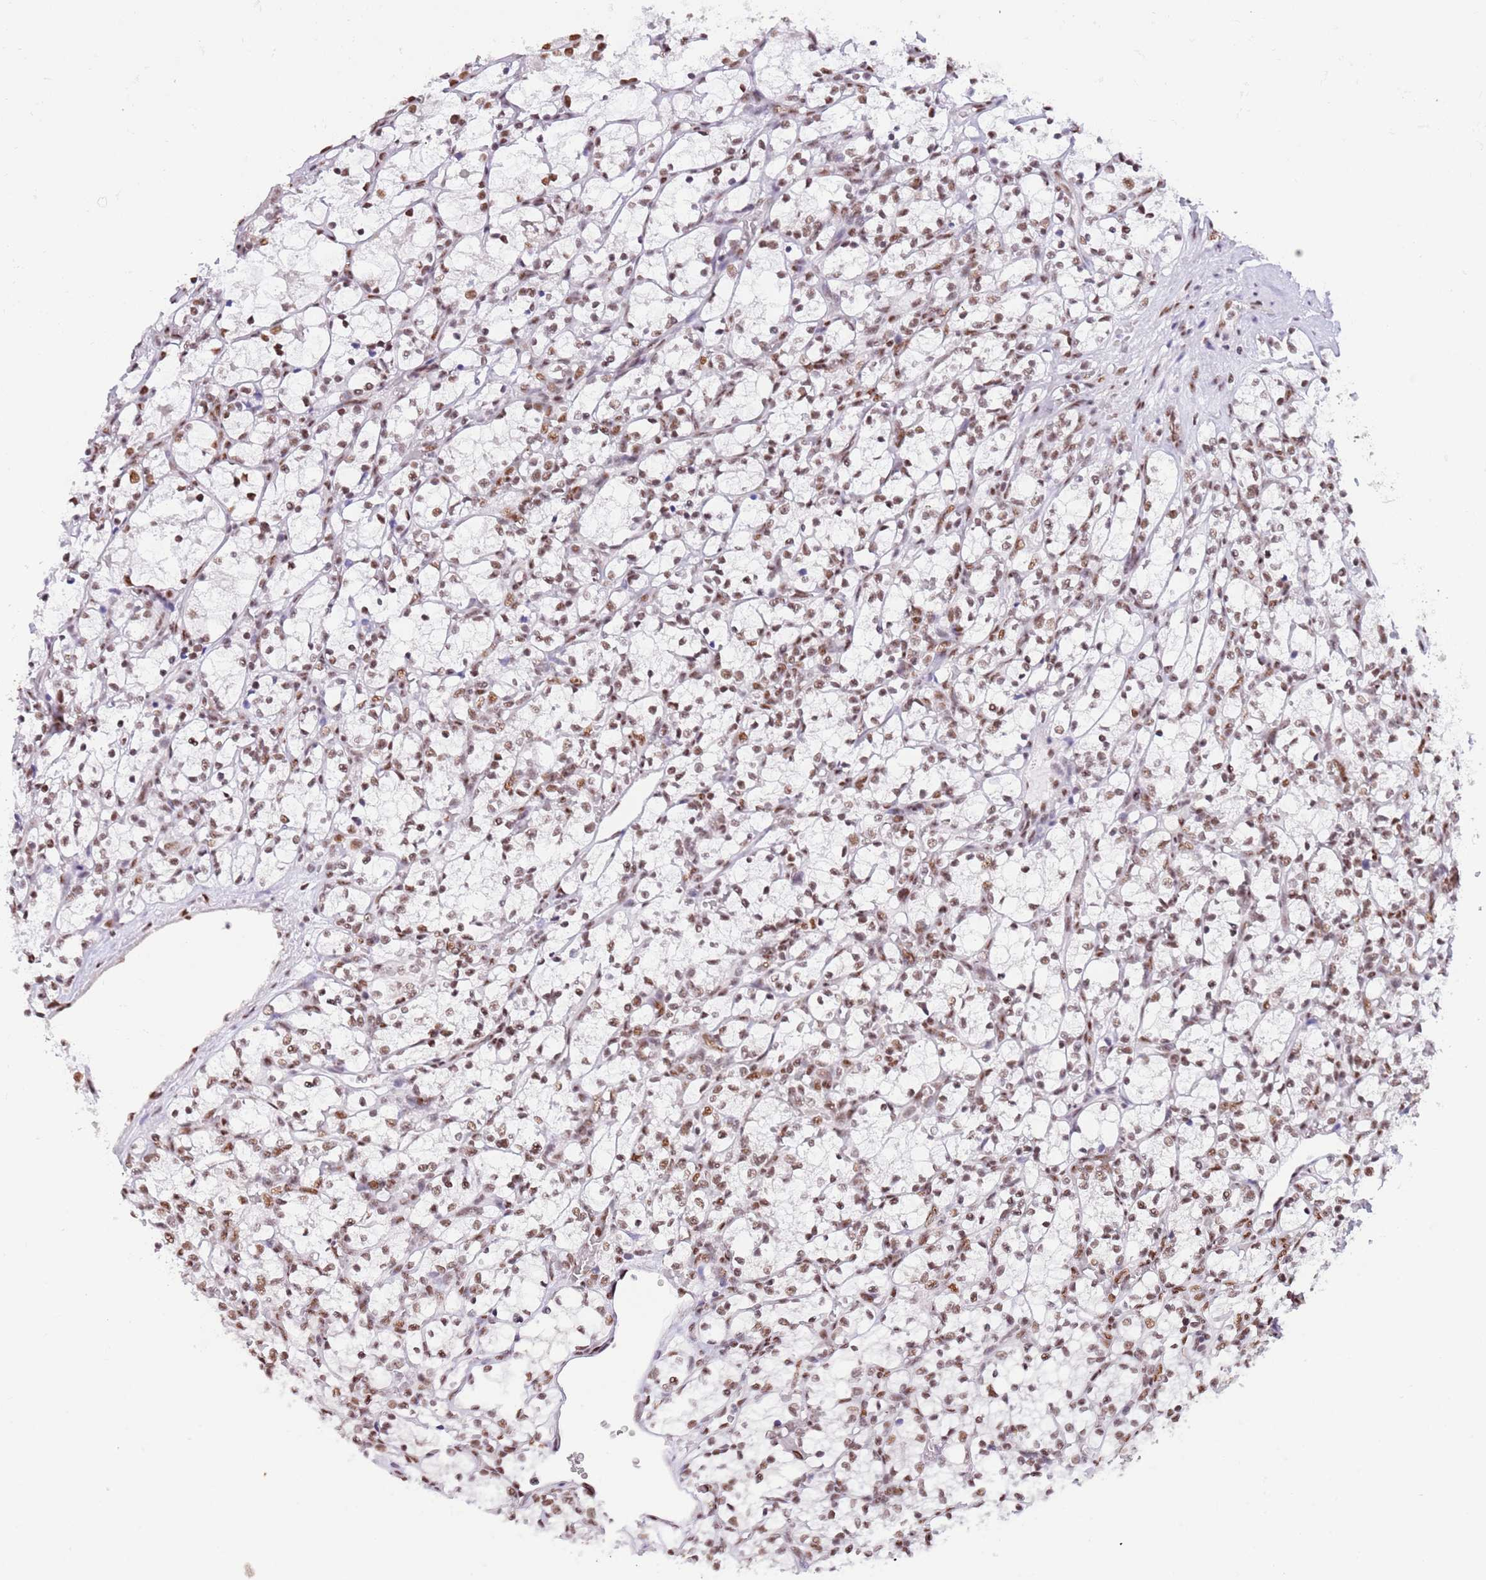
{"staining": {"intensity": "moderate", "quantity": ">75%", "location": "nuclear"}, "tissue": "renal cancer", "cell_type": "Tumor cells", "image_type": "cancer", "snomed": [{"axis": "morphology", "description": "Adenocarcinoma, NOS"}, {"axis": "topography", "description": "Kidney"}], "caption": "Moderate nuclear staining for a protein is present in approximately >75% of tumor cells of renal cancer (adenocarcinoma) using immunohistochemistry.", "gene": "SF3A2", "patient": {"sex": "female", "age": 69}}